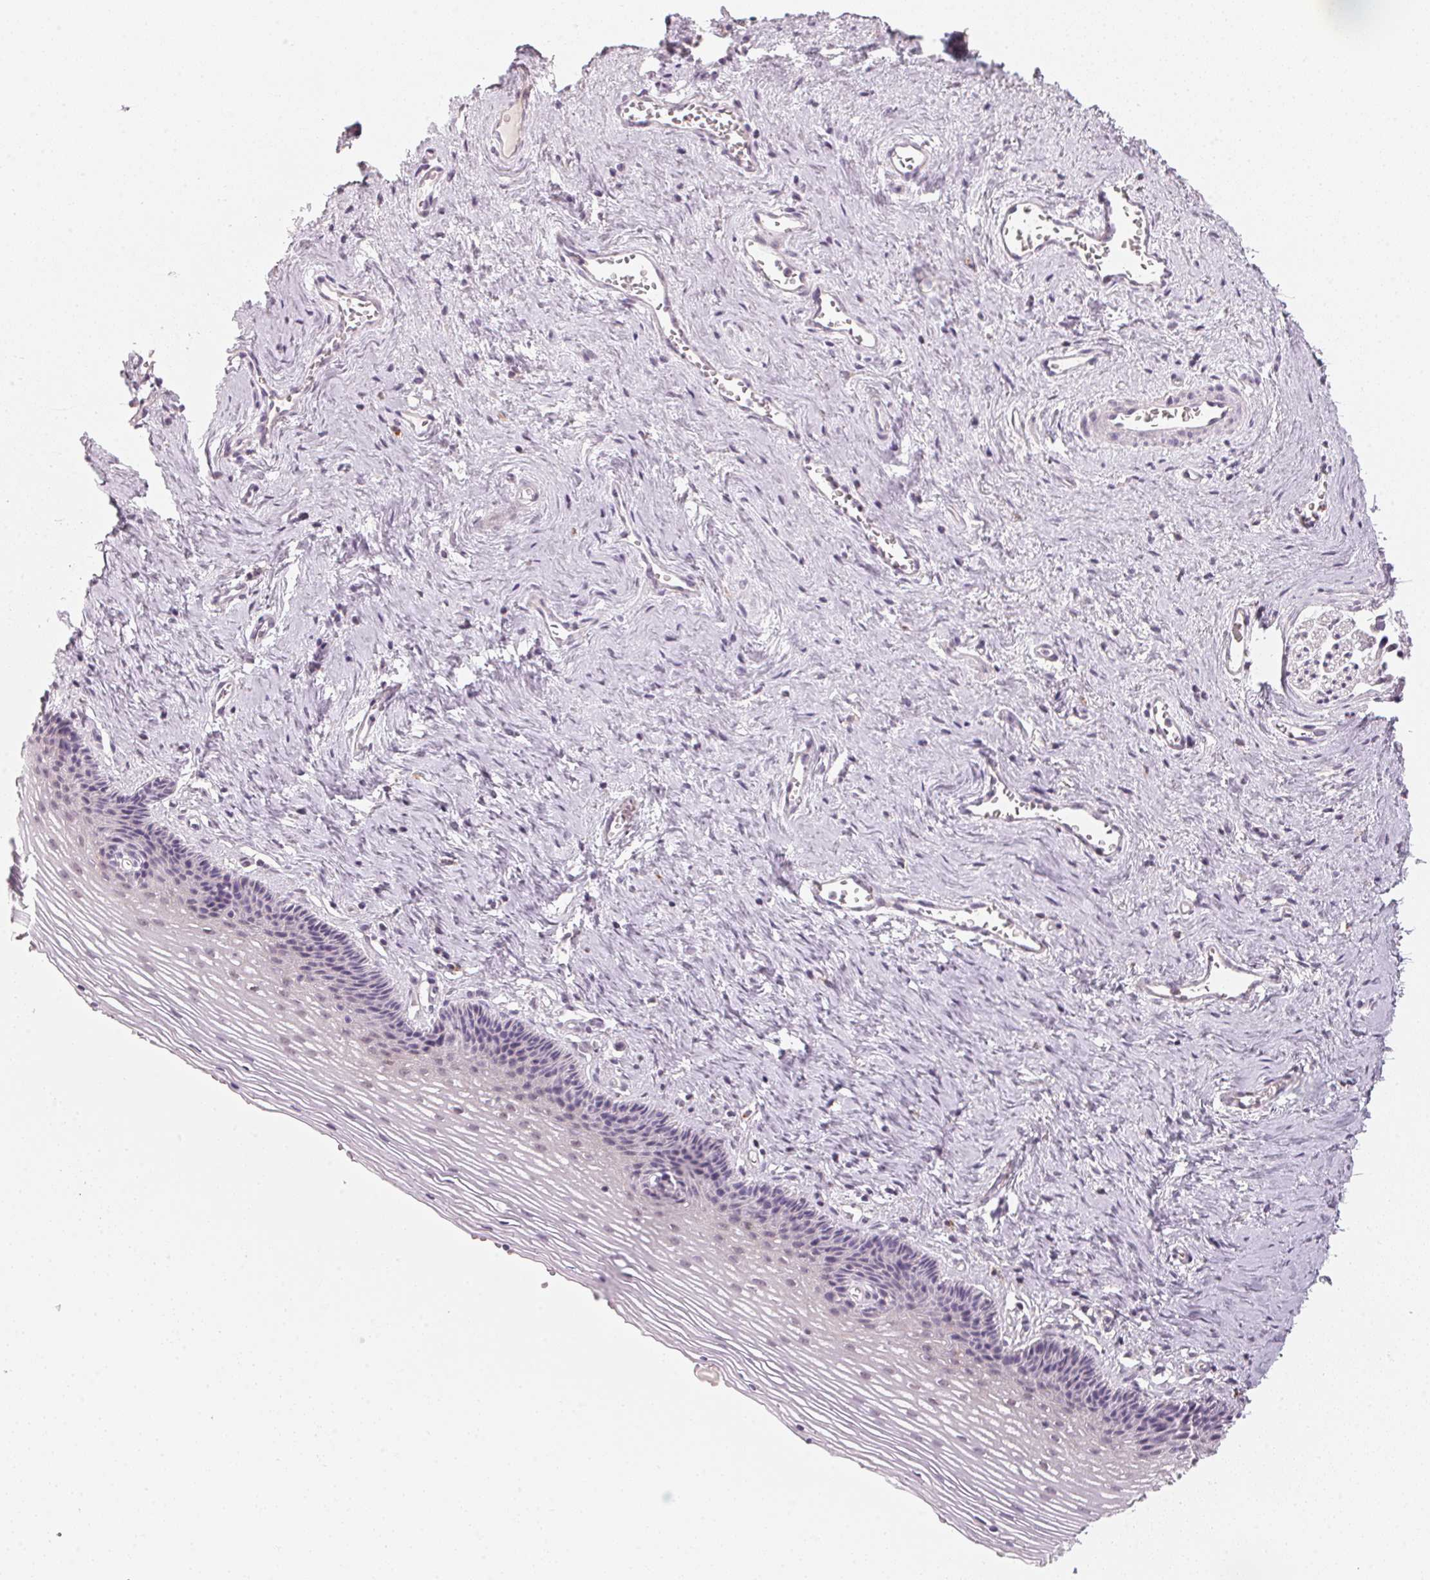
{"staining": {"intensity": "negative", "quantity": "none", "location": "none"}, "tissue": "vagina", "cell_type": "Squamous epithelial cells", "image_type": "normal", "snomed": [{"axis": "morphology", "description": "Normal tissue, NOS"}, {"axis": "topography", "description": "Vagina"}, {"axis": "topography", "description": "Cervix"}], "caption": "Photomicrograph shows no protein expression in squamous epithelial cells of benign vagina. The staining is performed using DAB (3,3'-diaminobenzidine) brown chromogen with nuclei counter-stained in using hematoxylin.", "gene": "ANKRD31", "patient": {"sex": "female", "age": 37}}